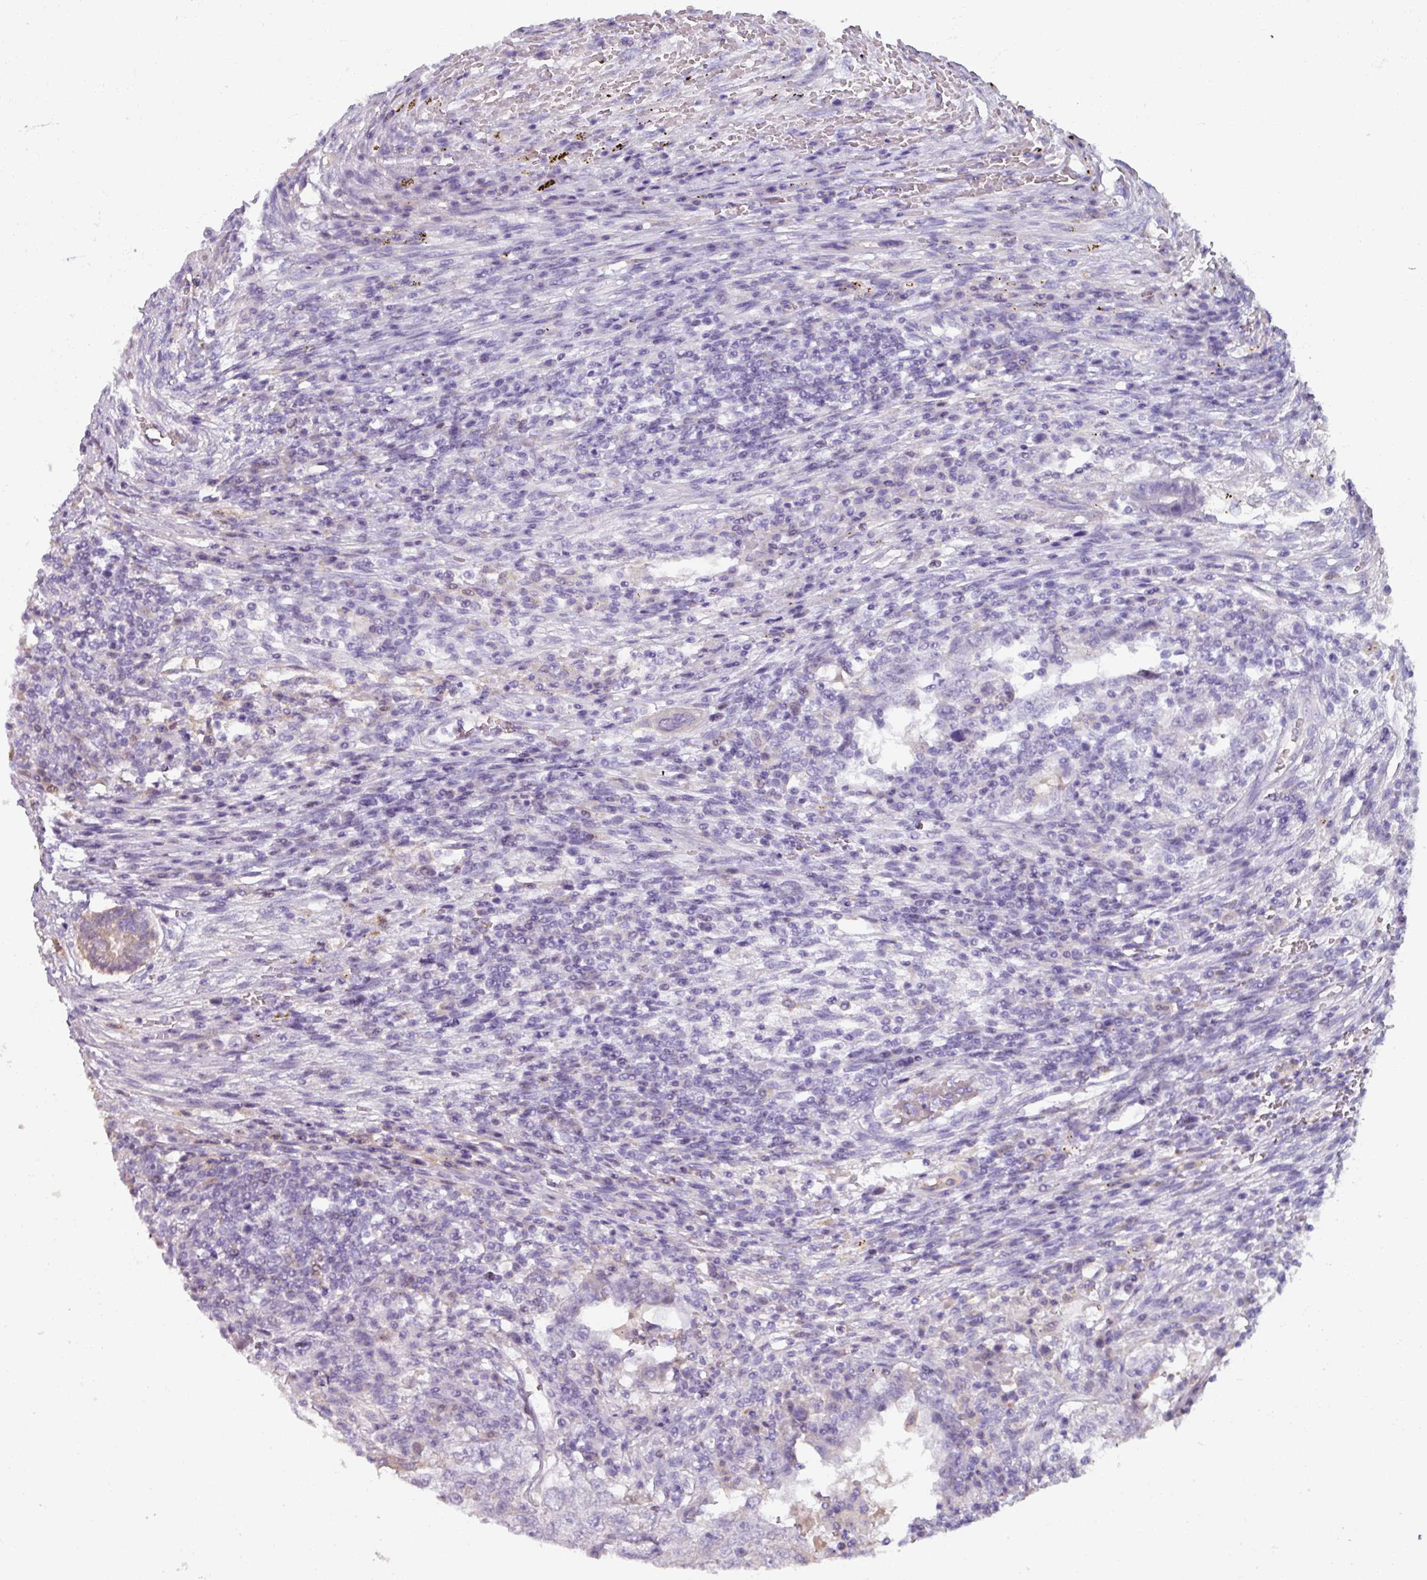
{"staining": {"intensity": "negative", "quantity": "none", "location": "none"}, "tissue": "testis cancer", "cell_type": "Tumor cells", "image_type": "cancer", "snomed": [{"axis": "morphology", "description": "Carcinoma, Embryonal, NOS"}, {"axis": "topography", "description": "Testis"}], "caption": "High power microscopy image of an immunohistochemistry (IHC) micrograph of testis cancer, revealing no significant positivity in tumor cells.", "gene": "SPESP1", "patient": {"sex": "male", "age": 26}}